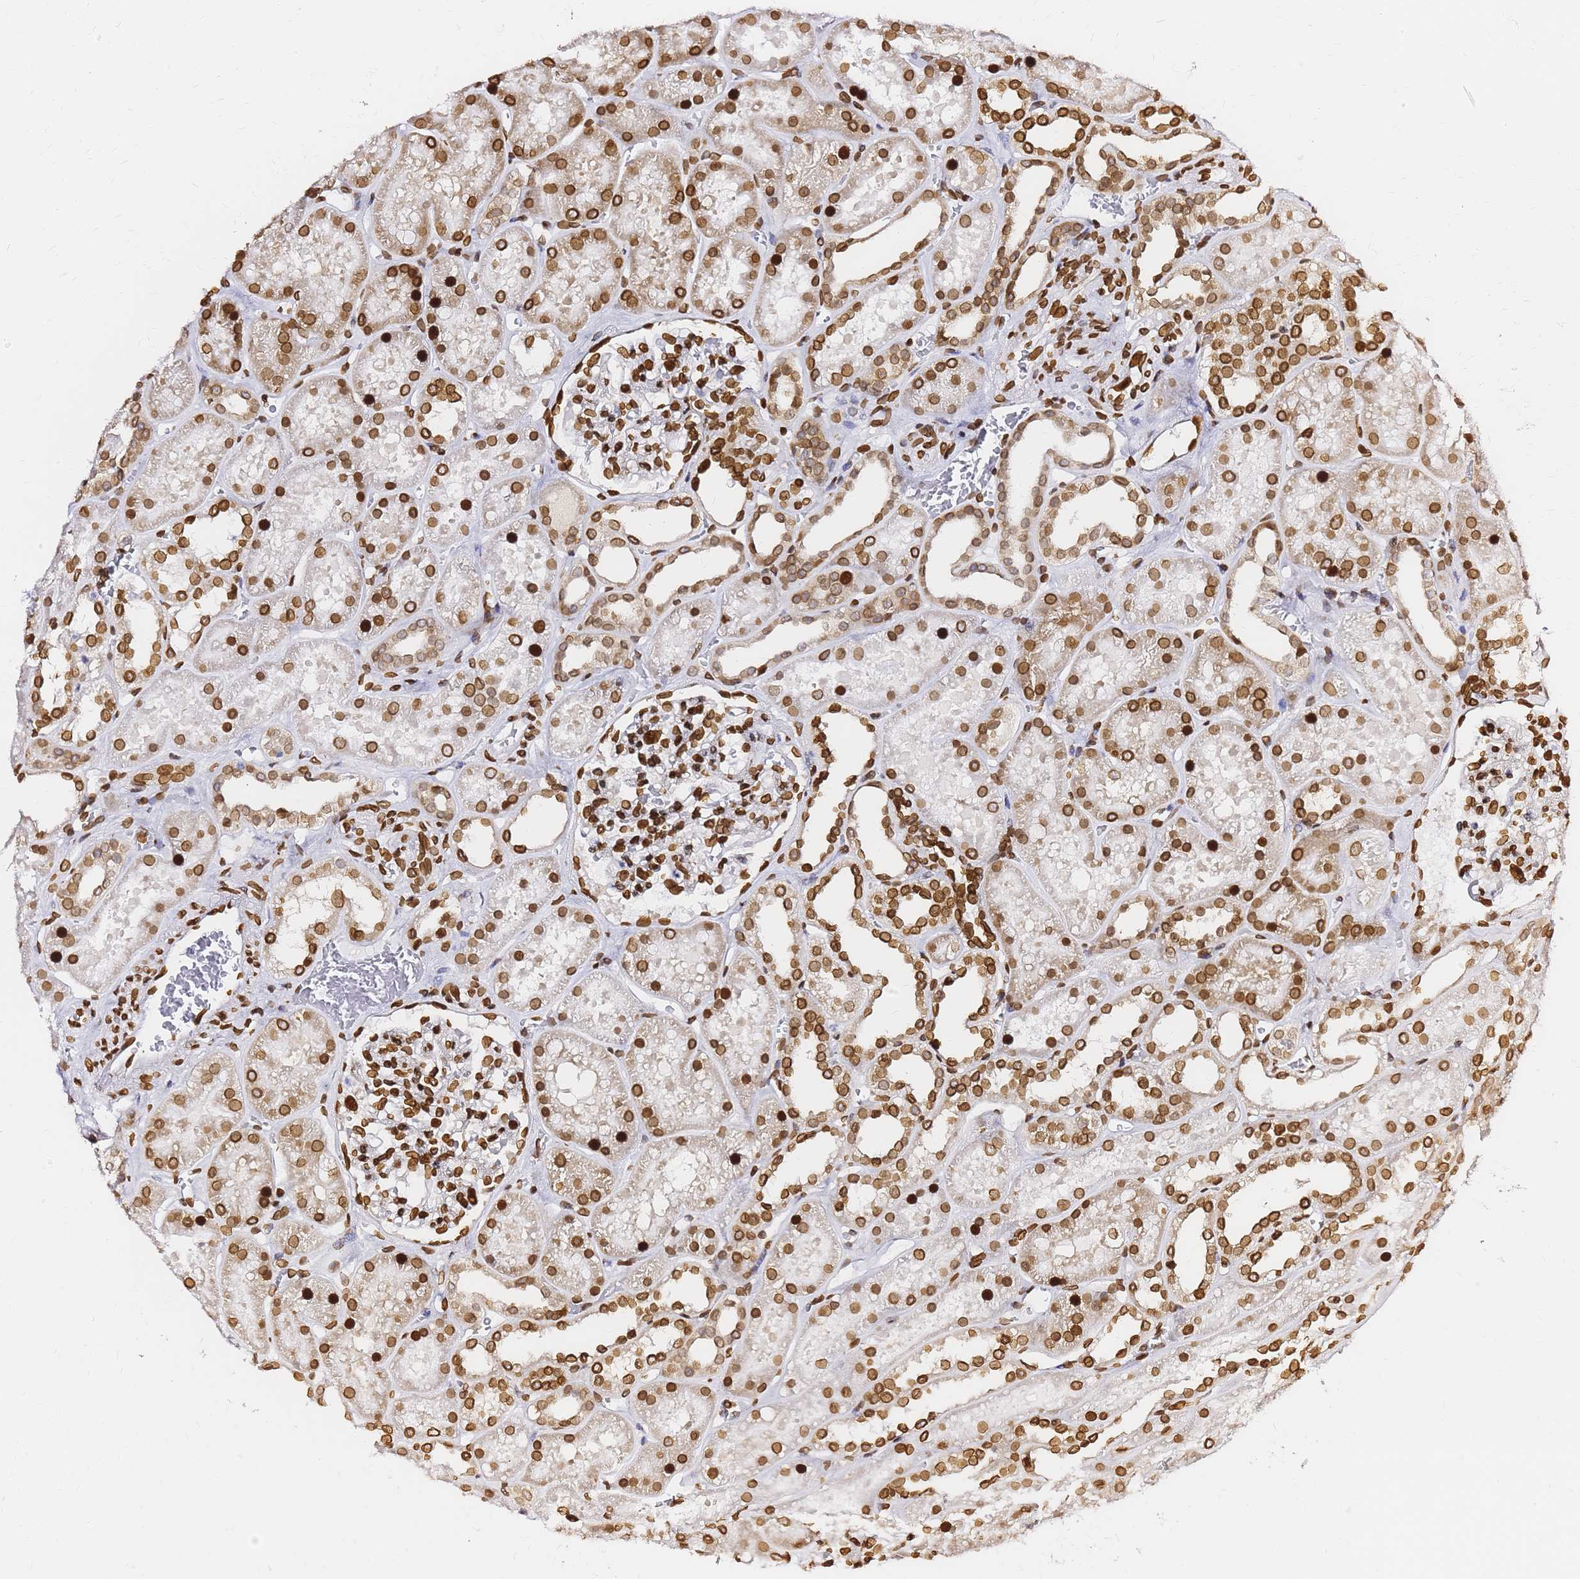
{"staining": {"intensity": "strong", "quantity": ">75%", "location": "nuclear"}, "tissue": "kidney", "cell_type": "Cells in glomeruli", "image_type": "normal", "snomed": [{"axis": "morphology", "description": "Normal tissue, NOS"}, {"axis": "topography", "description": "Kidney"}], "caption": "Cells in glomeruli exhibit high levels of strong nuclear expression in about >75% of cells in benign human kidney.", "gene": "C6orf141", "patient": {"sex": "female", "age": 41}}